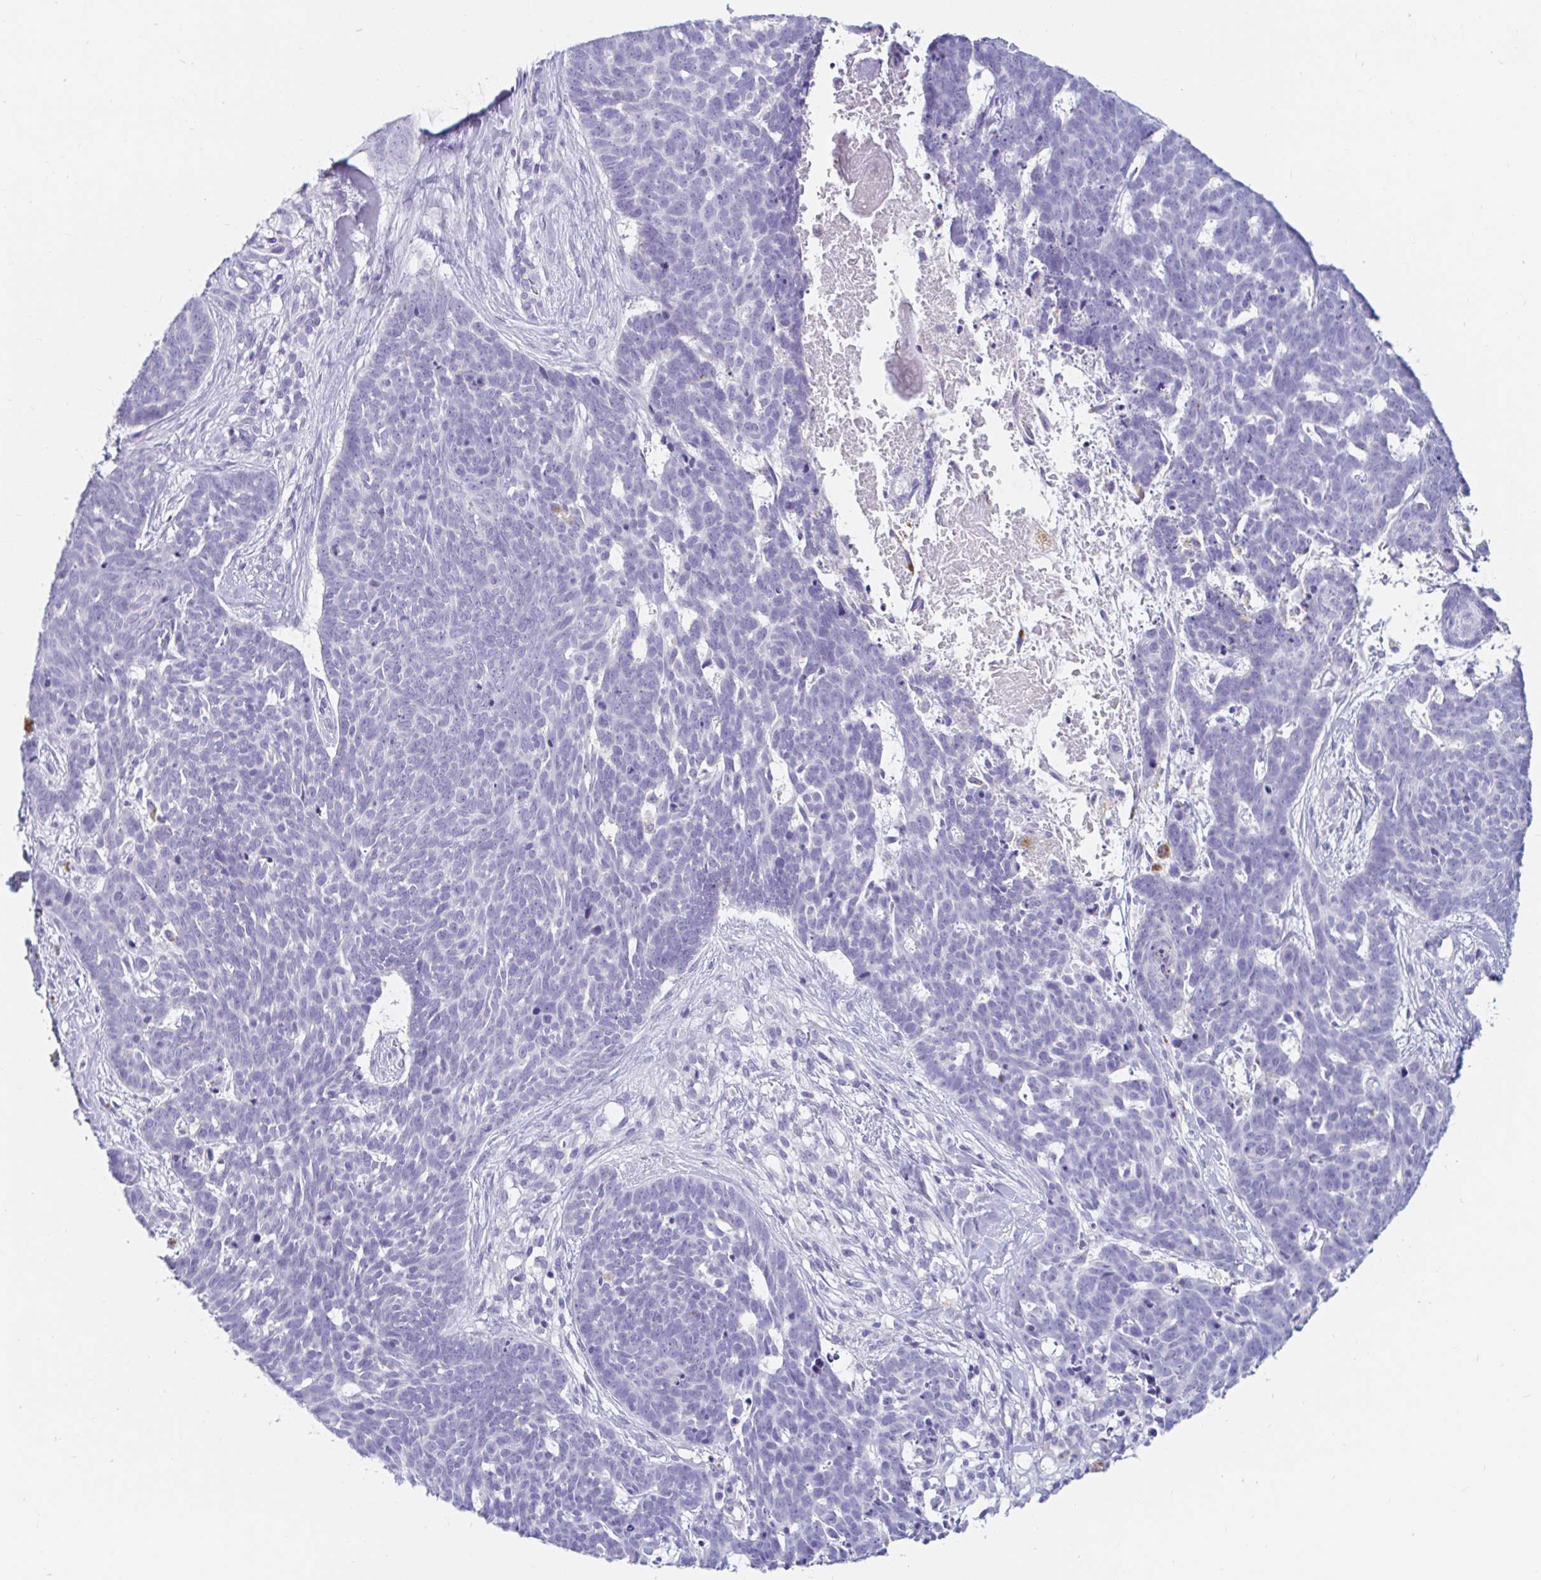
{"staining": {"intensity": "negative", "quantity": "none", "location": "none"}, "tissue": "skin cancer", "cell_type": "Tumor cells", "image_type": "cancer", "snomed": [{"axis": "morphology", "description": "Basal cell carcinoma"}, {"axis": "topography", "description": "Skin"}], "caption": "A photomicrograph of human skin cancer (basal cell carcinoma) is negative for staining in tumor cells.", "gene": "TEX44", "patient": {"sex": "female", "age": 78}}